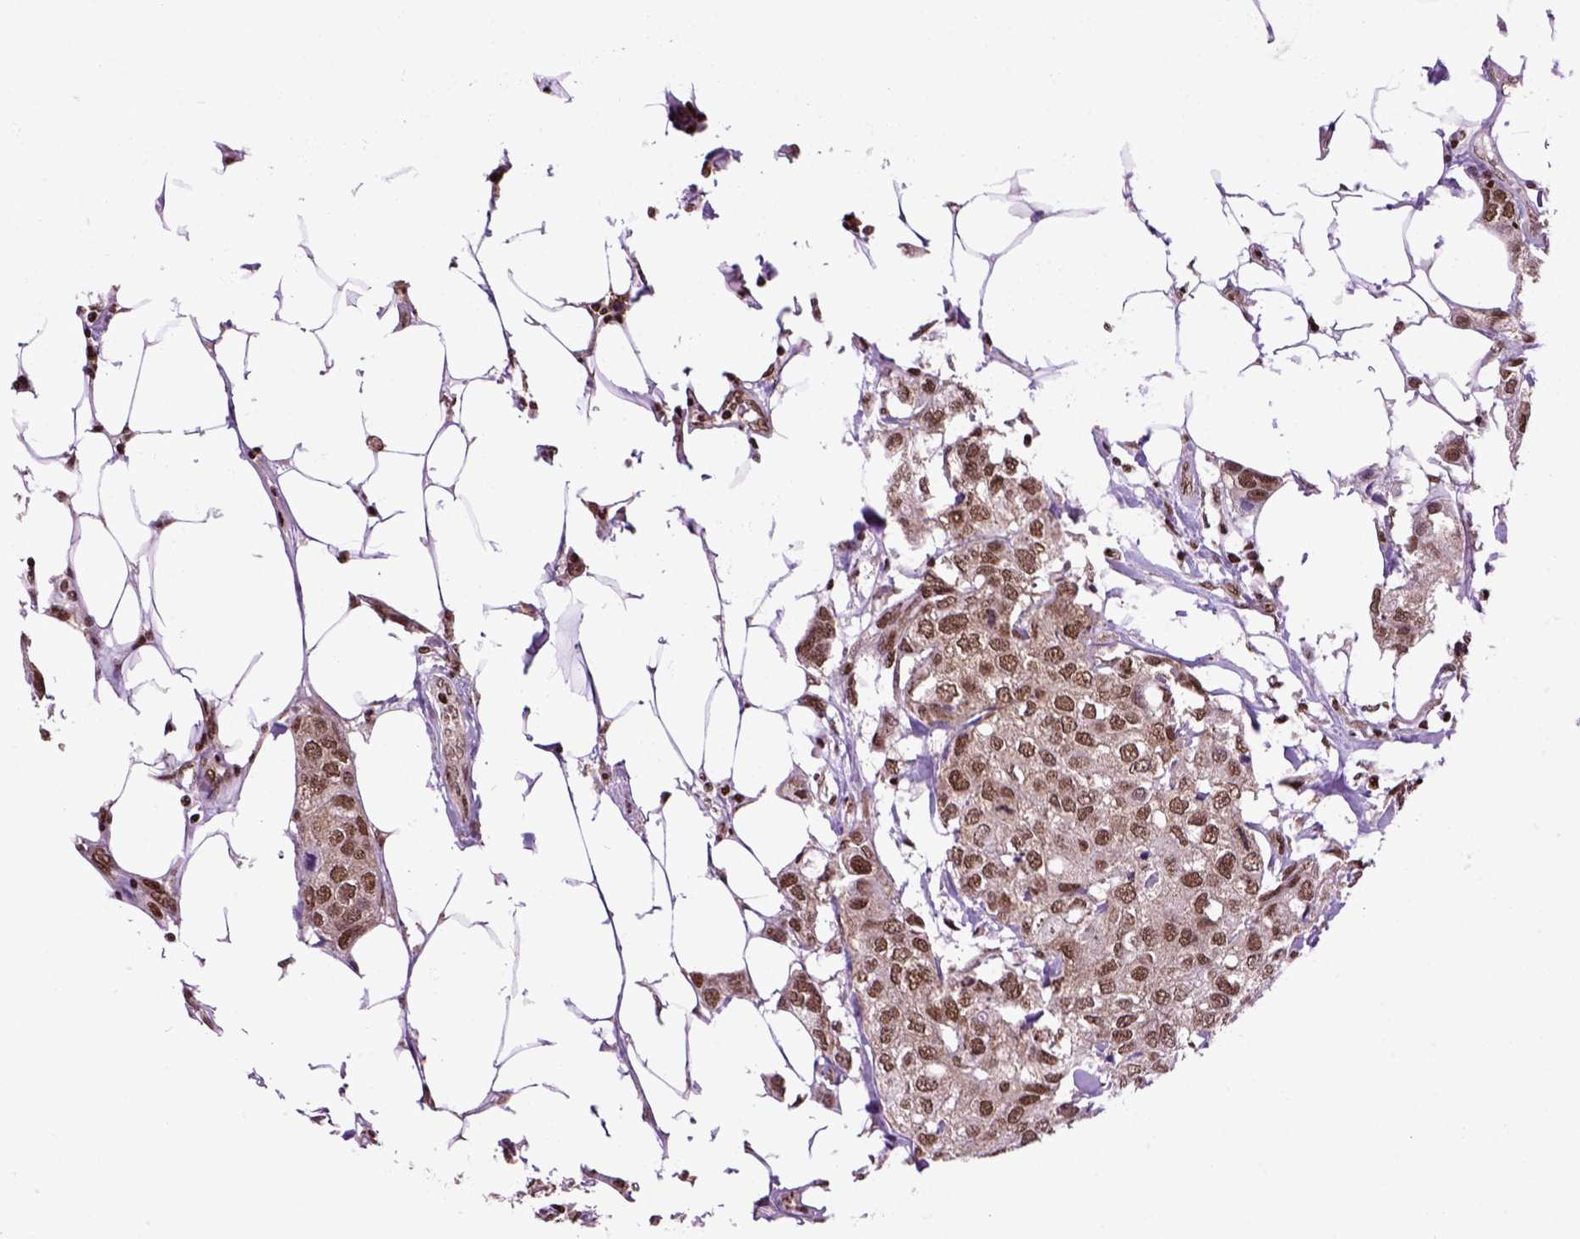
{"staining": {"intensity": "moderate", "quantity": ">75%", "location": "cytoplasmic/membranous,nuclear"}, "tissue": "breast cancer", "cell_type": "Tumor cells", "image_type": "cancer", "snomed": [{"axis": "morphology", "description": "Duct carcinoma"}, {"axis": "topography", "description": "Breast"}], "caption": "Breast infiltrating ductal carcinoma stained with immunohistochemistry (IHC) exhibits moderate cytoplasmic/membranous and nuclear positivity in approximately >75% of tumor cells.", "gene": "CELF1", "patient": {"sex": "female", "age": 80}}